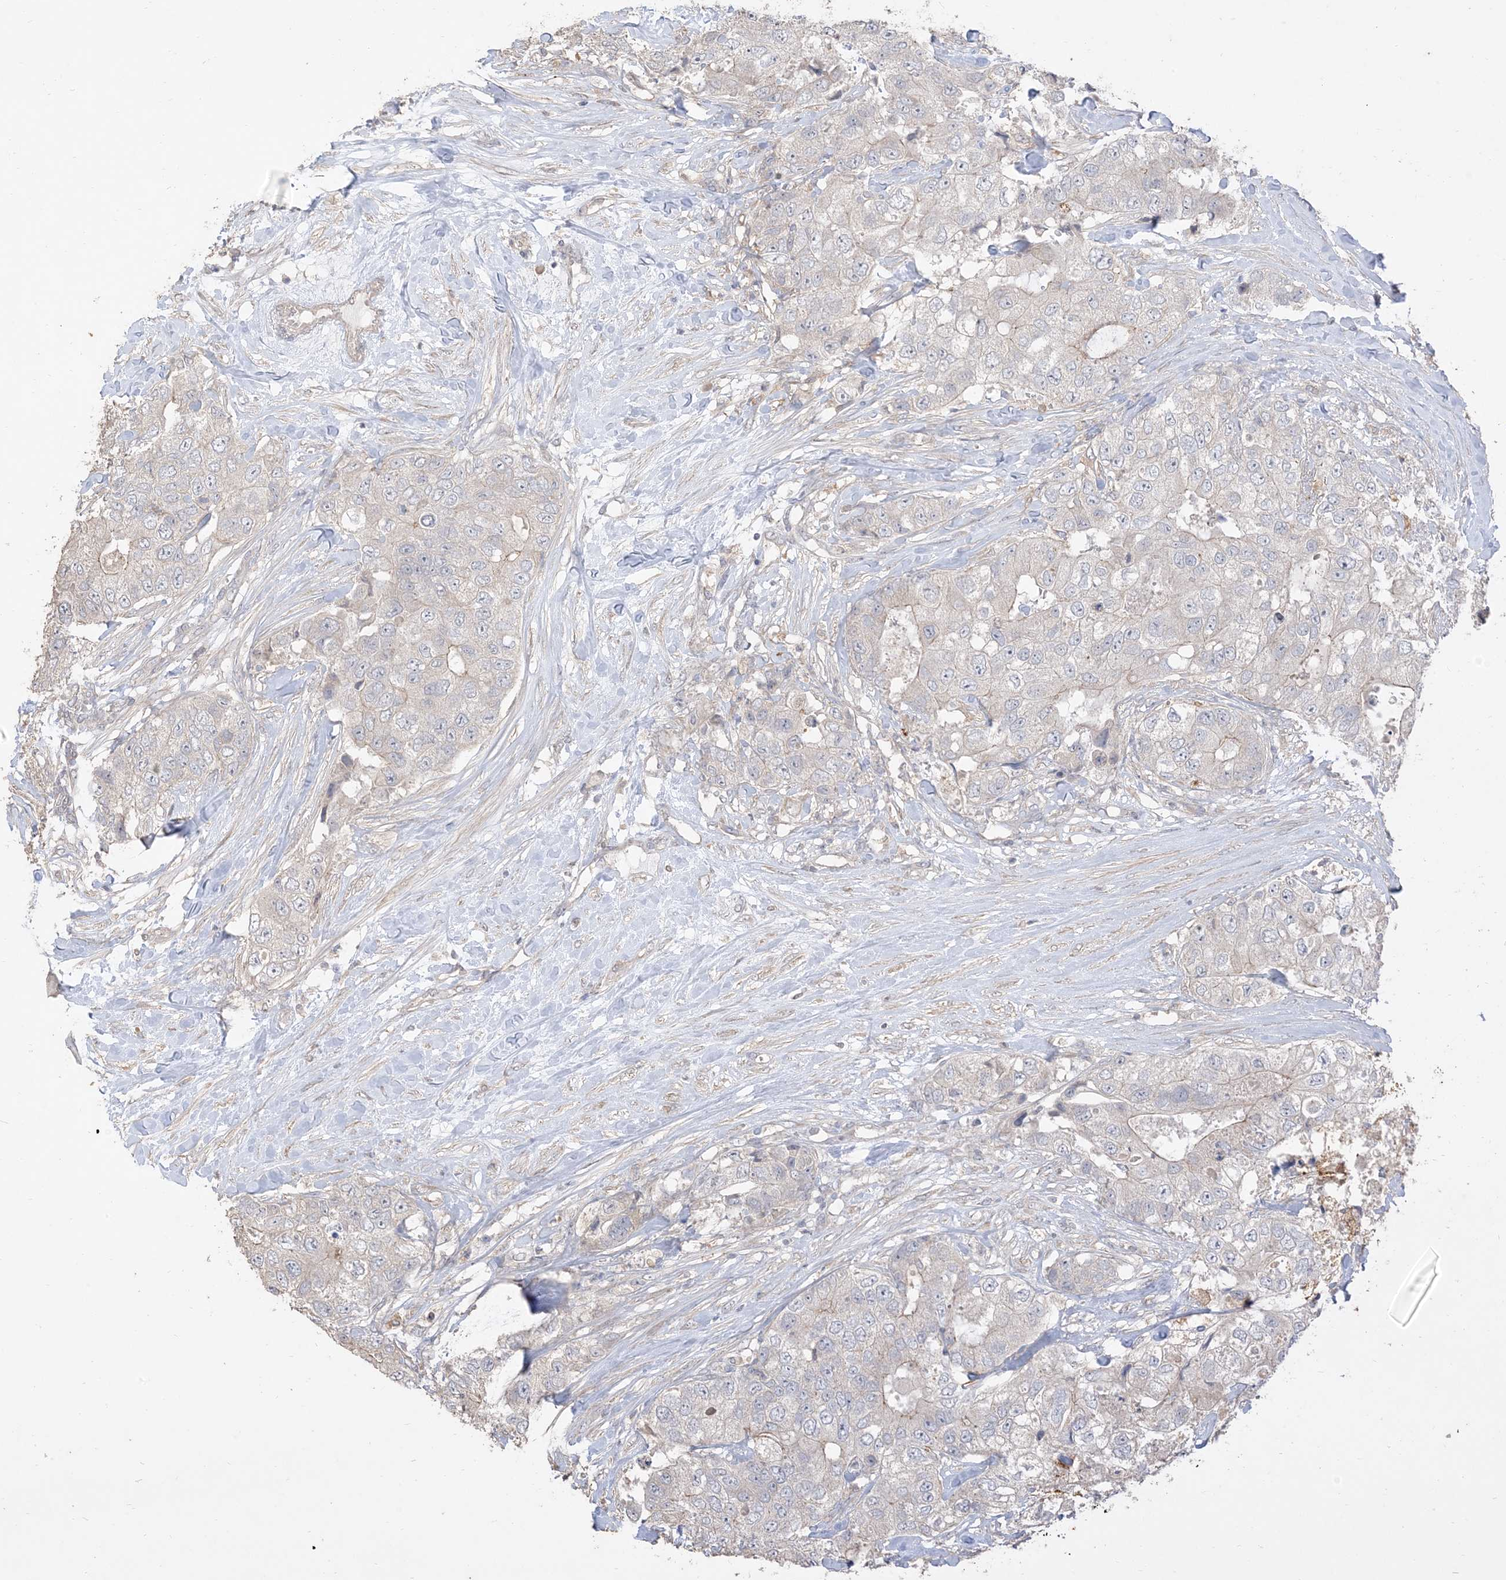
{"staining": {"intensity": "negative", "quantity": "none", "location": "none"}, "tissue": "breast cancer", "cell_type": "Tumor cells", "image_type": "cancer", "snomed": [{"axis": "morphology", "description": "Duct carcinoma"}, {"axis": "topography", "description": "Breast"}], "caption": "Immunohistochemistry image of human breast intraductal carcinoma stained for a protein (brown), which reveals no staining in tumor cells. (DAB (3,3'-diaminobenzidine) IHC, high magnification).", "gene": "RNF175", "patient": {"sex": "female", "age": 62}}